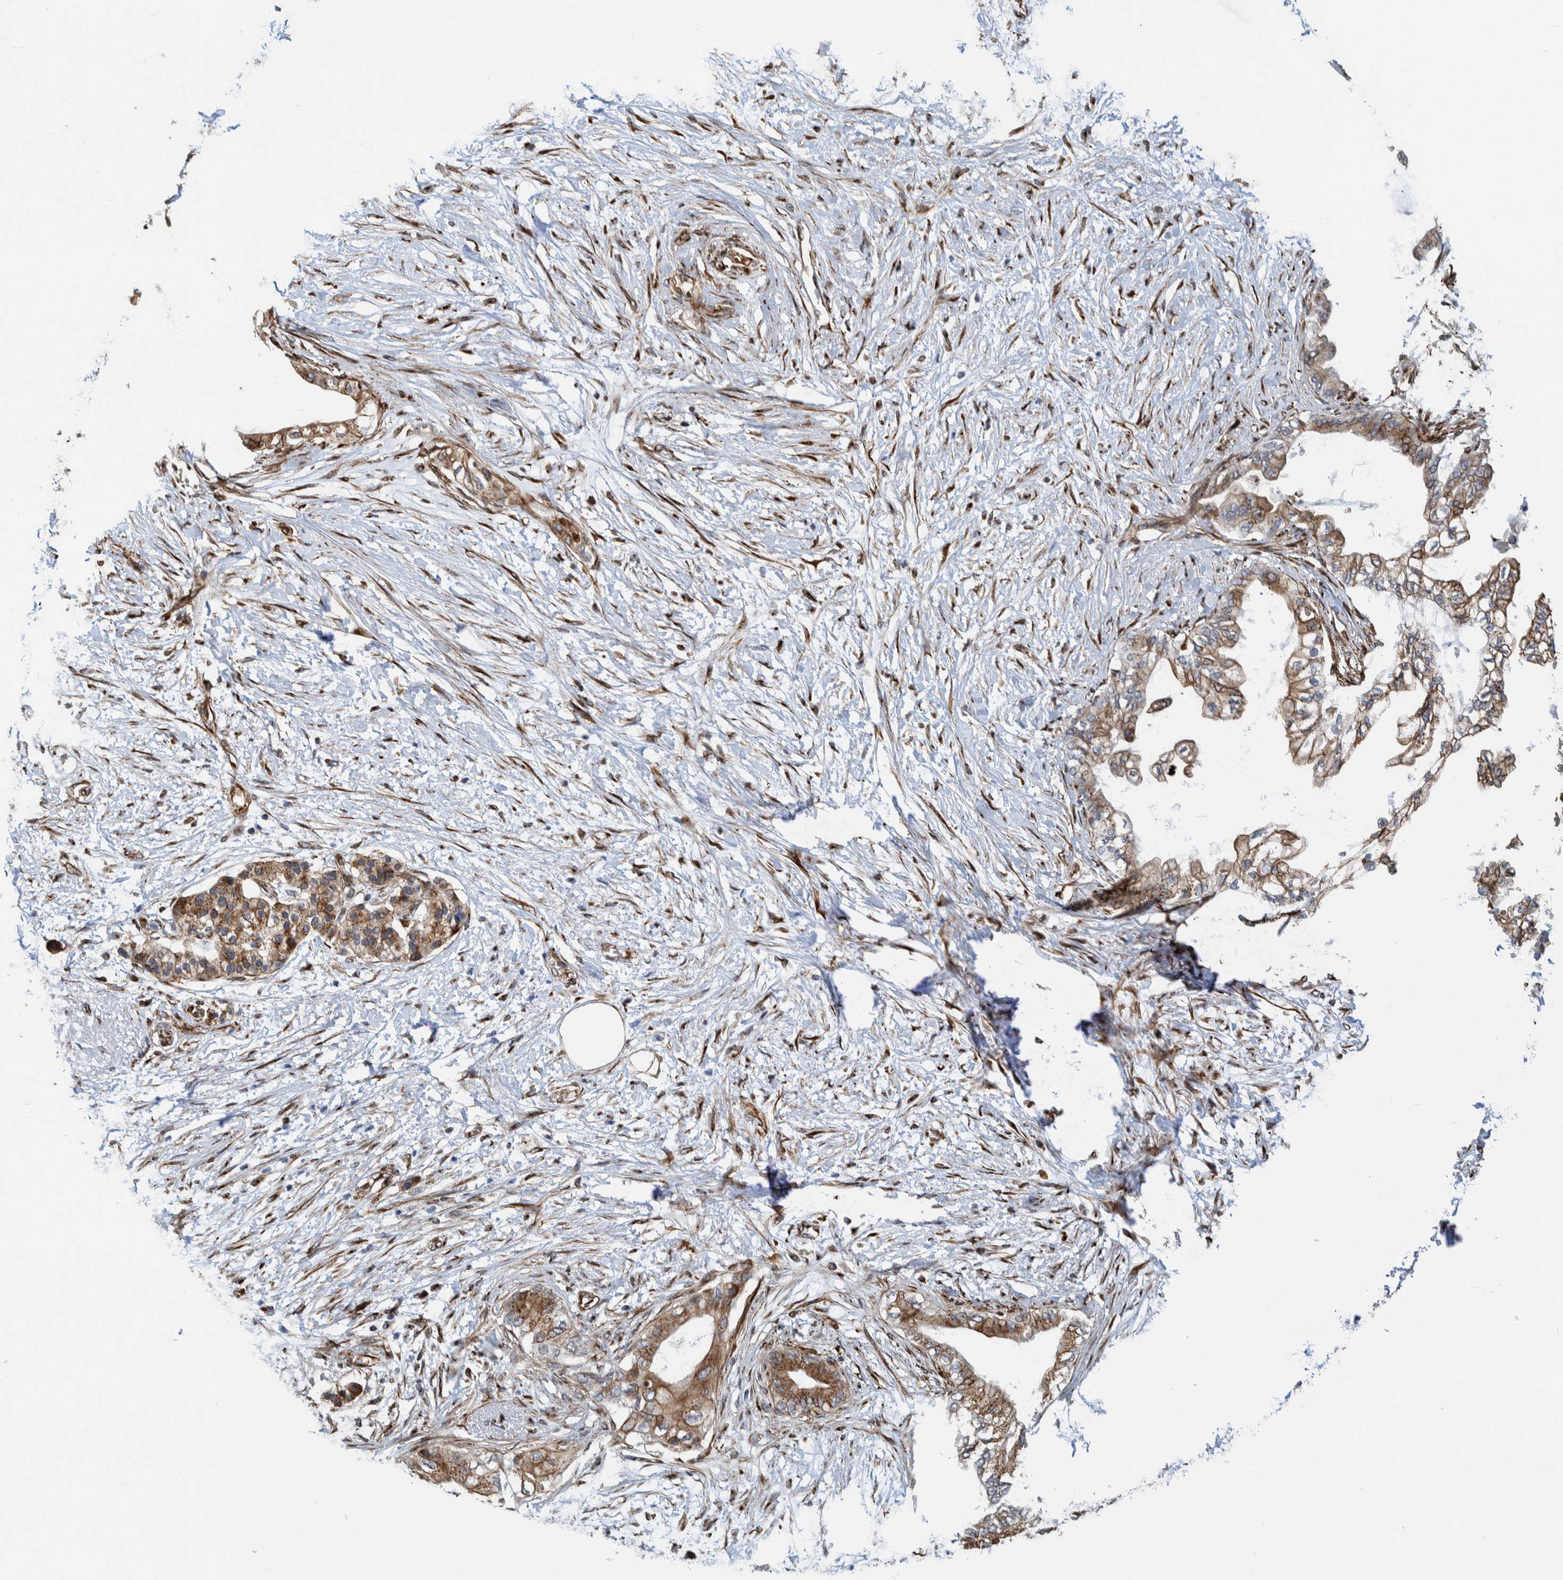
{"staining": {"intensity": "moderate", "quantity": ">75%", "location": "cytoplasmic/membranous"}, "tissue": "pancreatic cancer", "cell_type": "Tumor cells", "image_type": "cancer", "snomed": [{"axis": "morphology", "description": "Normal tissue, NOS"}, {"axis": "morphology", "description": "Adenocarcinoma, NOS"}, {"axis": "topography", "description": "Pancreas"}, {"axis": "topography", "description": "Duodenum"}], "caption": "Adenocarcinoma (pancreatic) was stained to show a protein in brown. There is medium levels of moderate cytoplasmic/membranous expression in approximately >75% of tumor cells. (DAB IHC with brightfield microscopy, high magnification).", "gene": "CCDC57", "patient": {"sex": "female", "age": 60}}